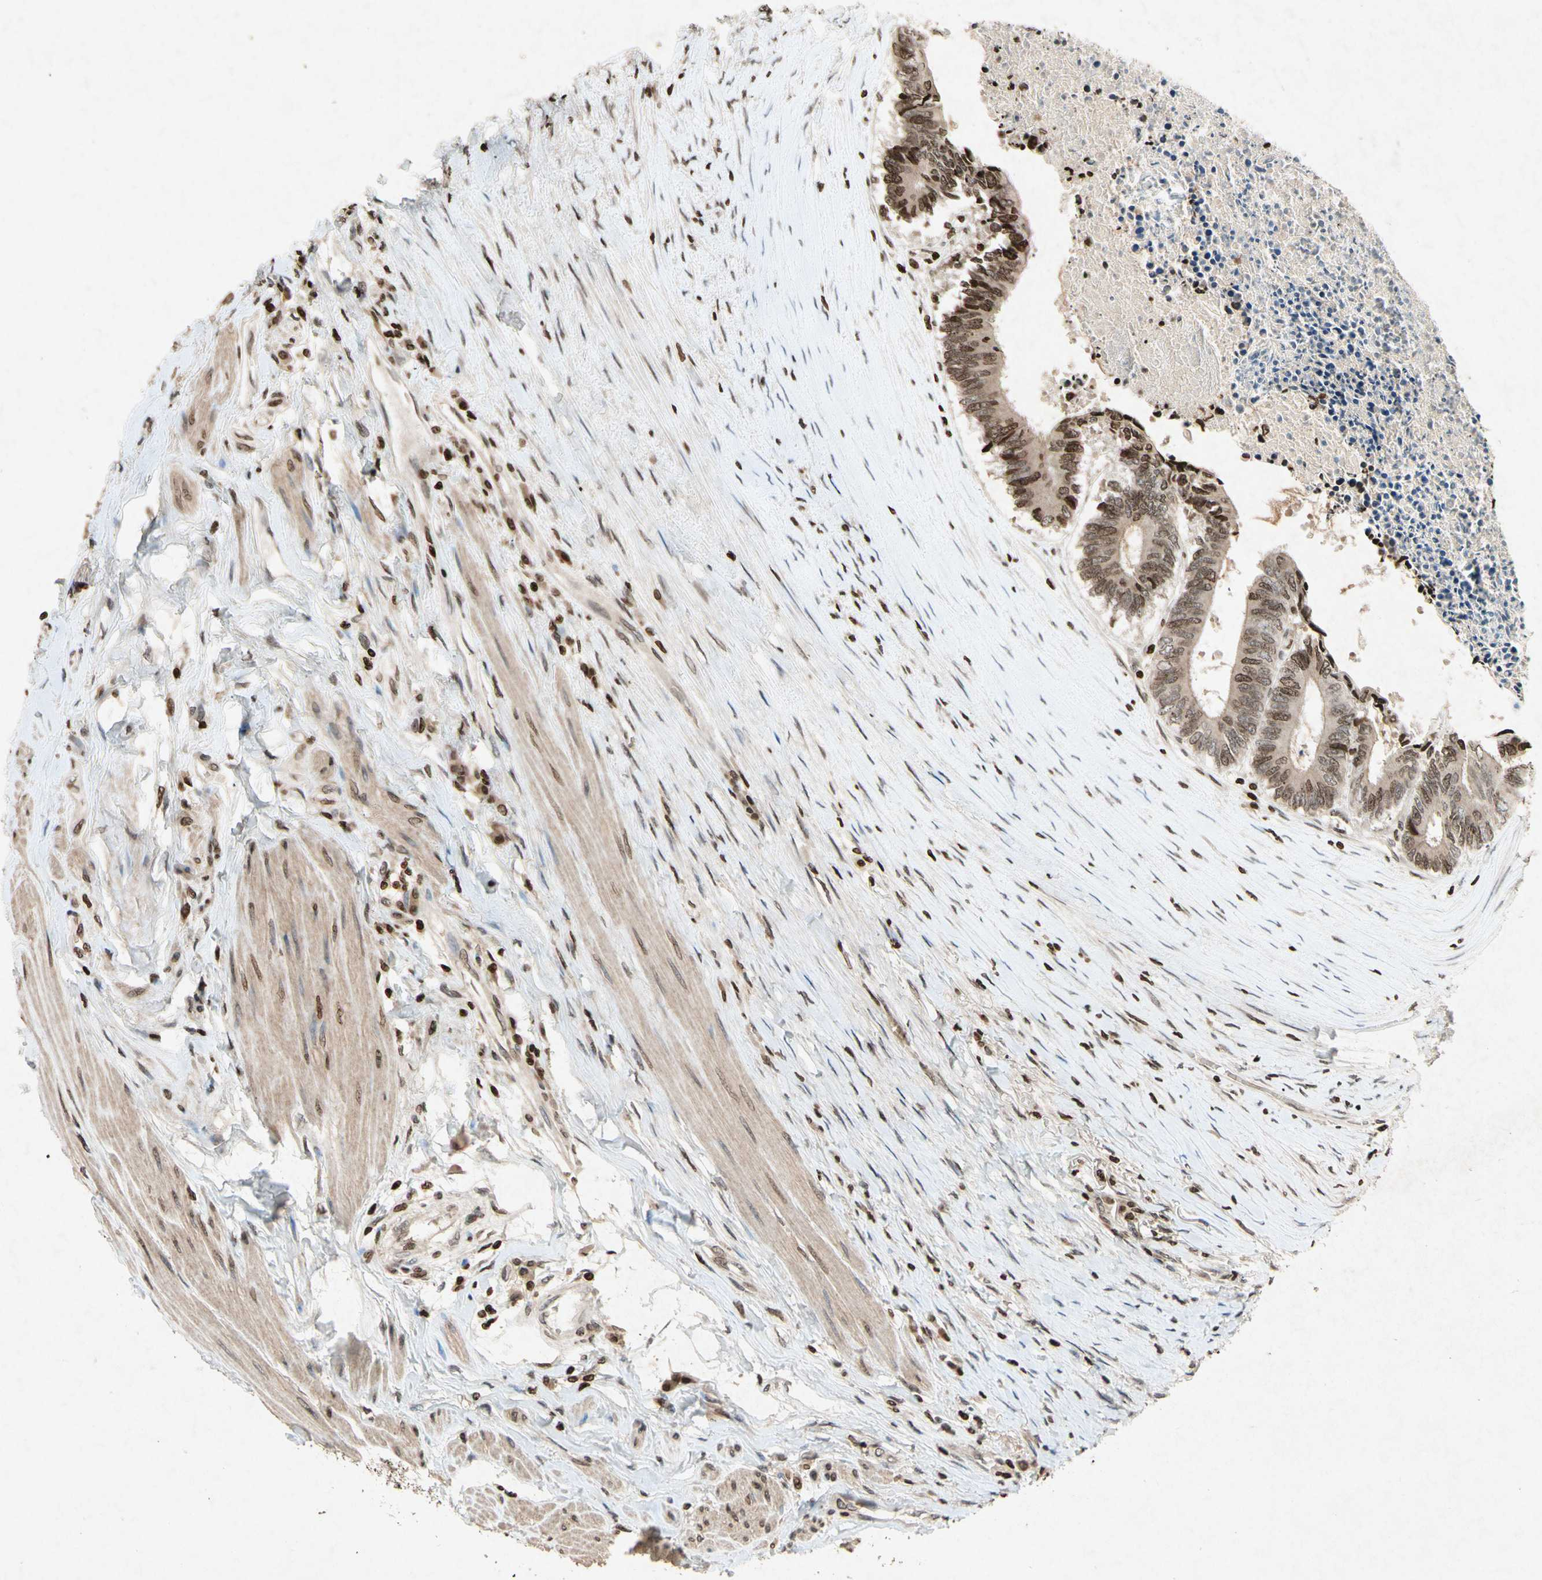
{"staining": {"intensity": "moderate", "quantity": "25%-75%", "location": "nuclear"}, "tissue": "colorectal cancer", "cell_type": "Tumor cells", "image_type": "cancer", "snomed": [{"axis": "morphology", "description": "Adenocarcinoma, NOS"}, {"axis": "topography", "description": "Rectum"}], "caption": "The histopathology image demonstrates staining of colorectal cancer (adenocarcinoma), revealing moderate nuclear protein expression (brown color) within tumor cells. Immunohistochemistry stains the protein in brown and the nuclei are stained blue.", "gene": "HOXB3", "patient": {"sex": "male", "age": 63}}